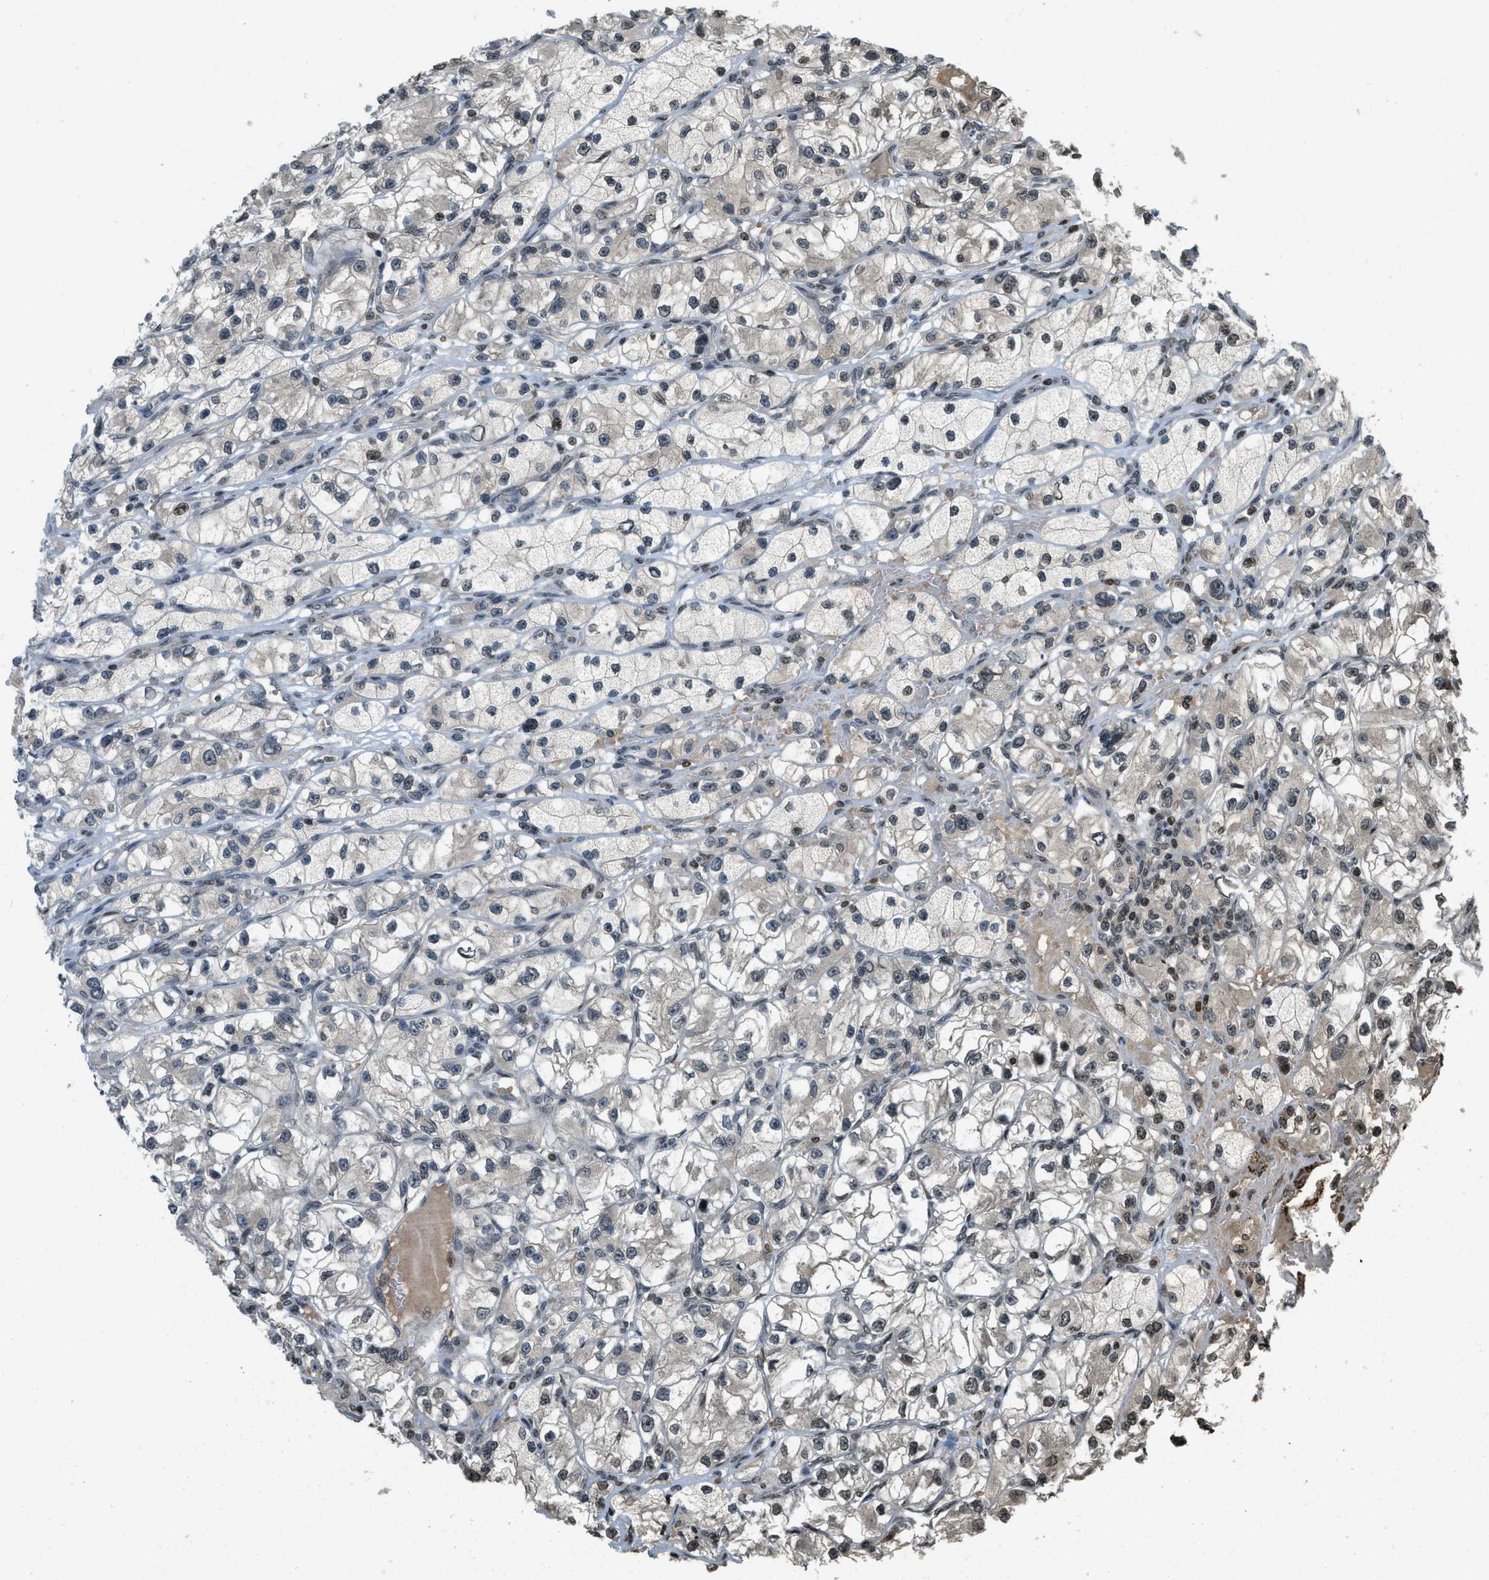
{"staining": {"intensity": "moderate", "quantity": "<25%", "location": "nuclear"}, "tissue": "renal cancer", "cell_type": "Tumor cells", "image_type": "cancer", "snomed": [{"axis": "morphology", "description": "Adenocarcinoma, NOS"}, {"axis": "topography", "description": "Kidney"}], "caption": "Immunohistochemical staining of adenocarcinoma (renal) displays low levels of moderate nuclear protein staining in approximately <25% of tumor cells. (Brightfield microscopy of DAB IHC at high magnification).", "gene": "SIAH1", "patient": {"sex": "female", "age": 57}}